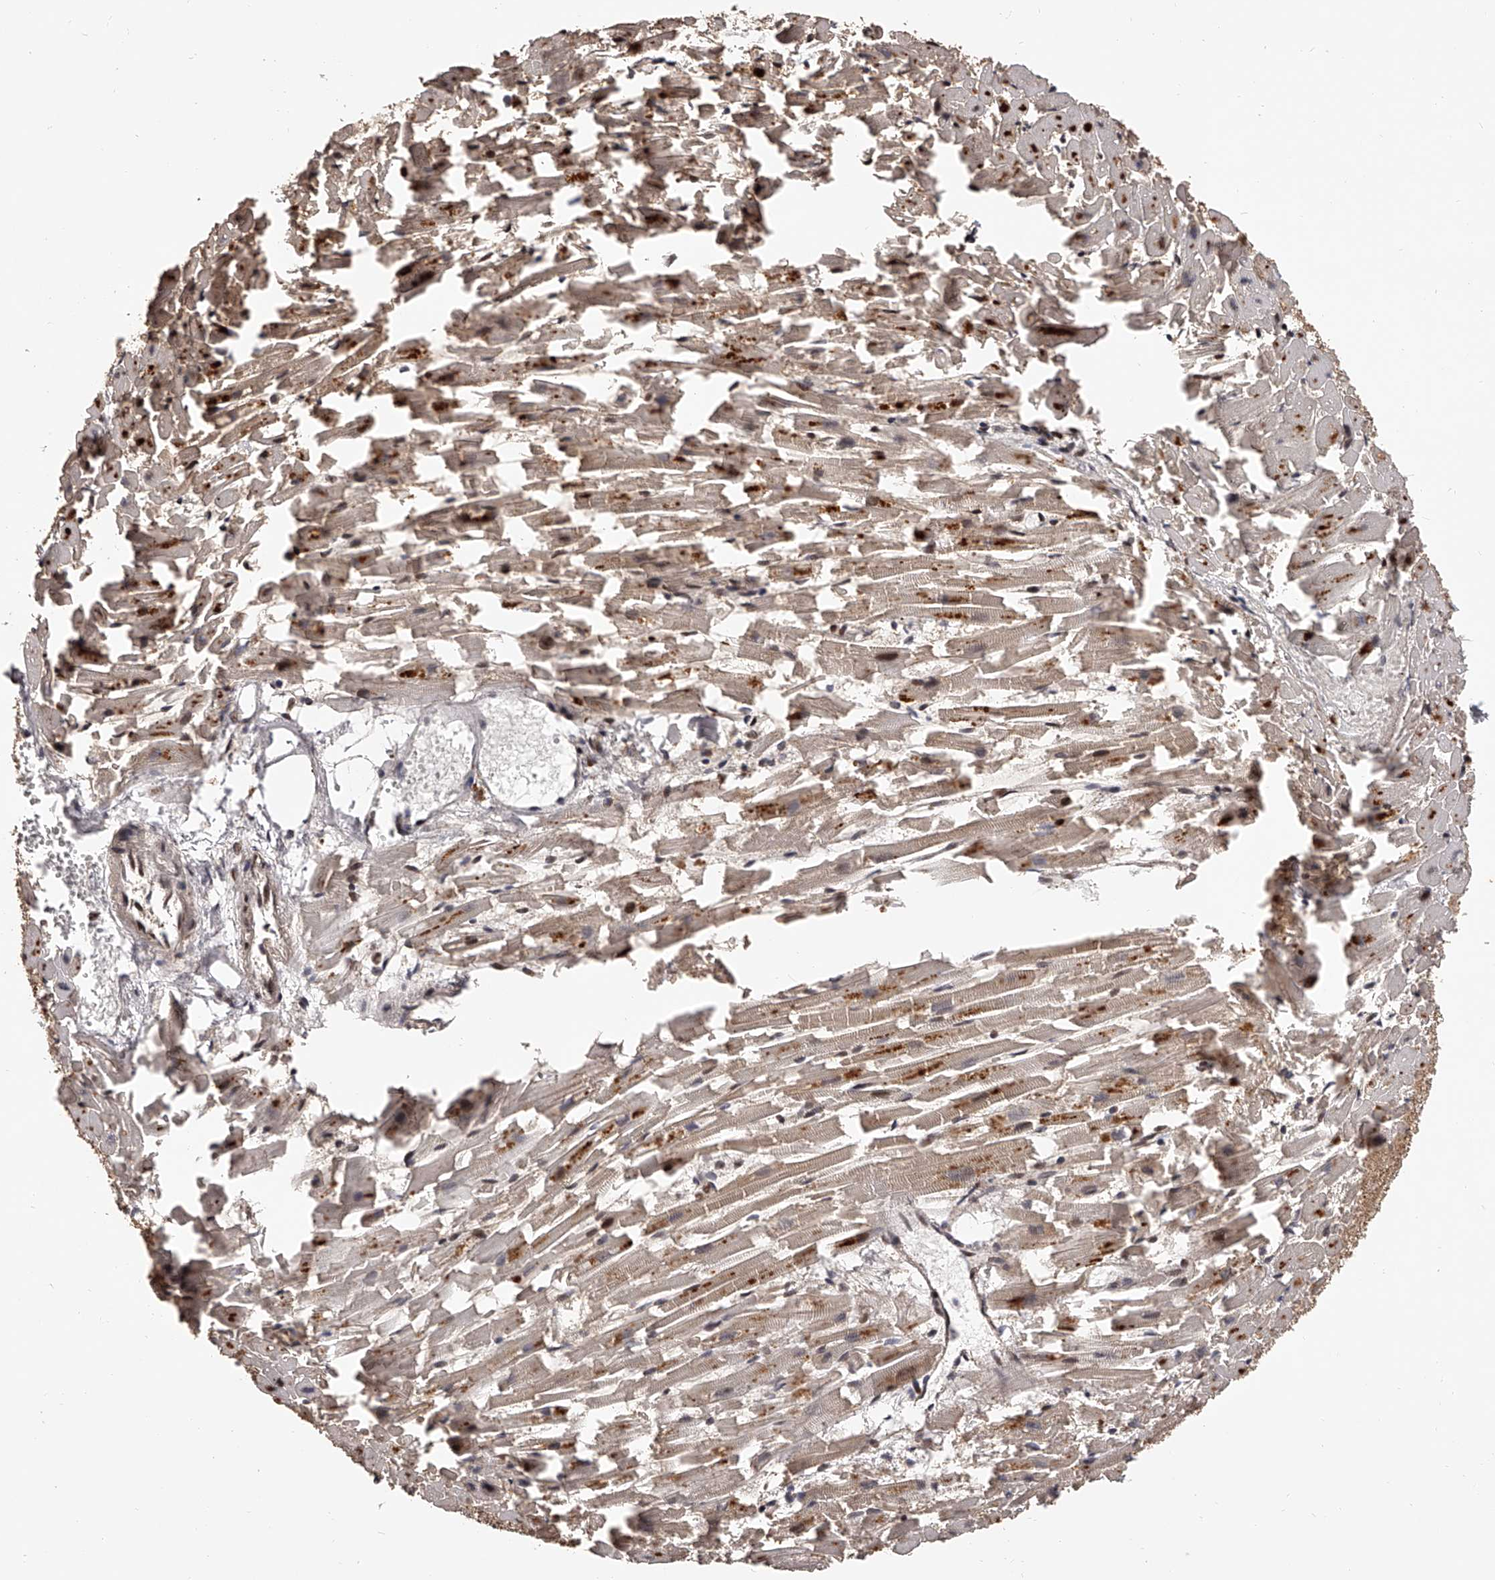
{"staining": {"intensity": "moderate", "quantity": "25%-75%", "location": "cytoplasmic/membranous"}, "tissue": "heart muscle", "cell_type": "Cardiomyocytes", "image_type": "normal", "snomed": [{"axis": "morphology", "description": "Normal tissue, NOS"}, {"axis": "topography", "description": "Heart"}], "caption": "The micrograph exhibits staining of benign heart muscle, revealing moderate cytoplasmic/membranous protein staining (brown color) within cardiomyocytes.", "gene": "PFDN2", "patient": {"sex": "female", "age": 64}}